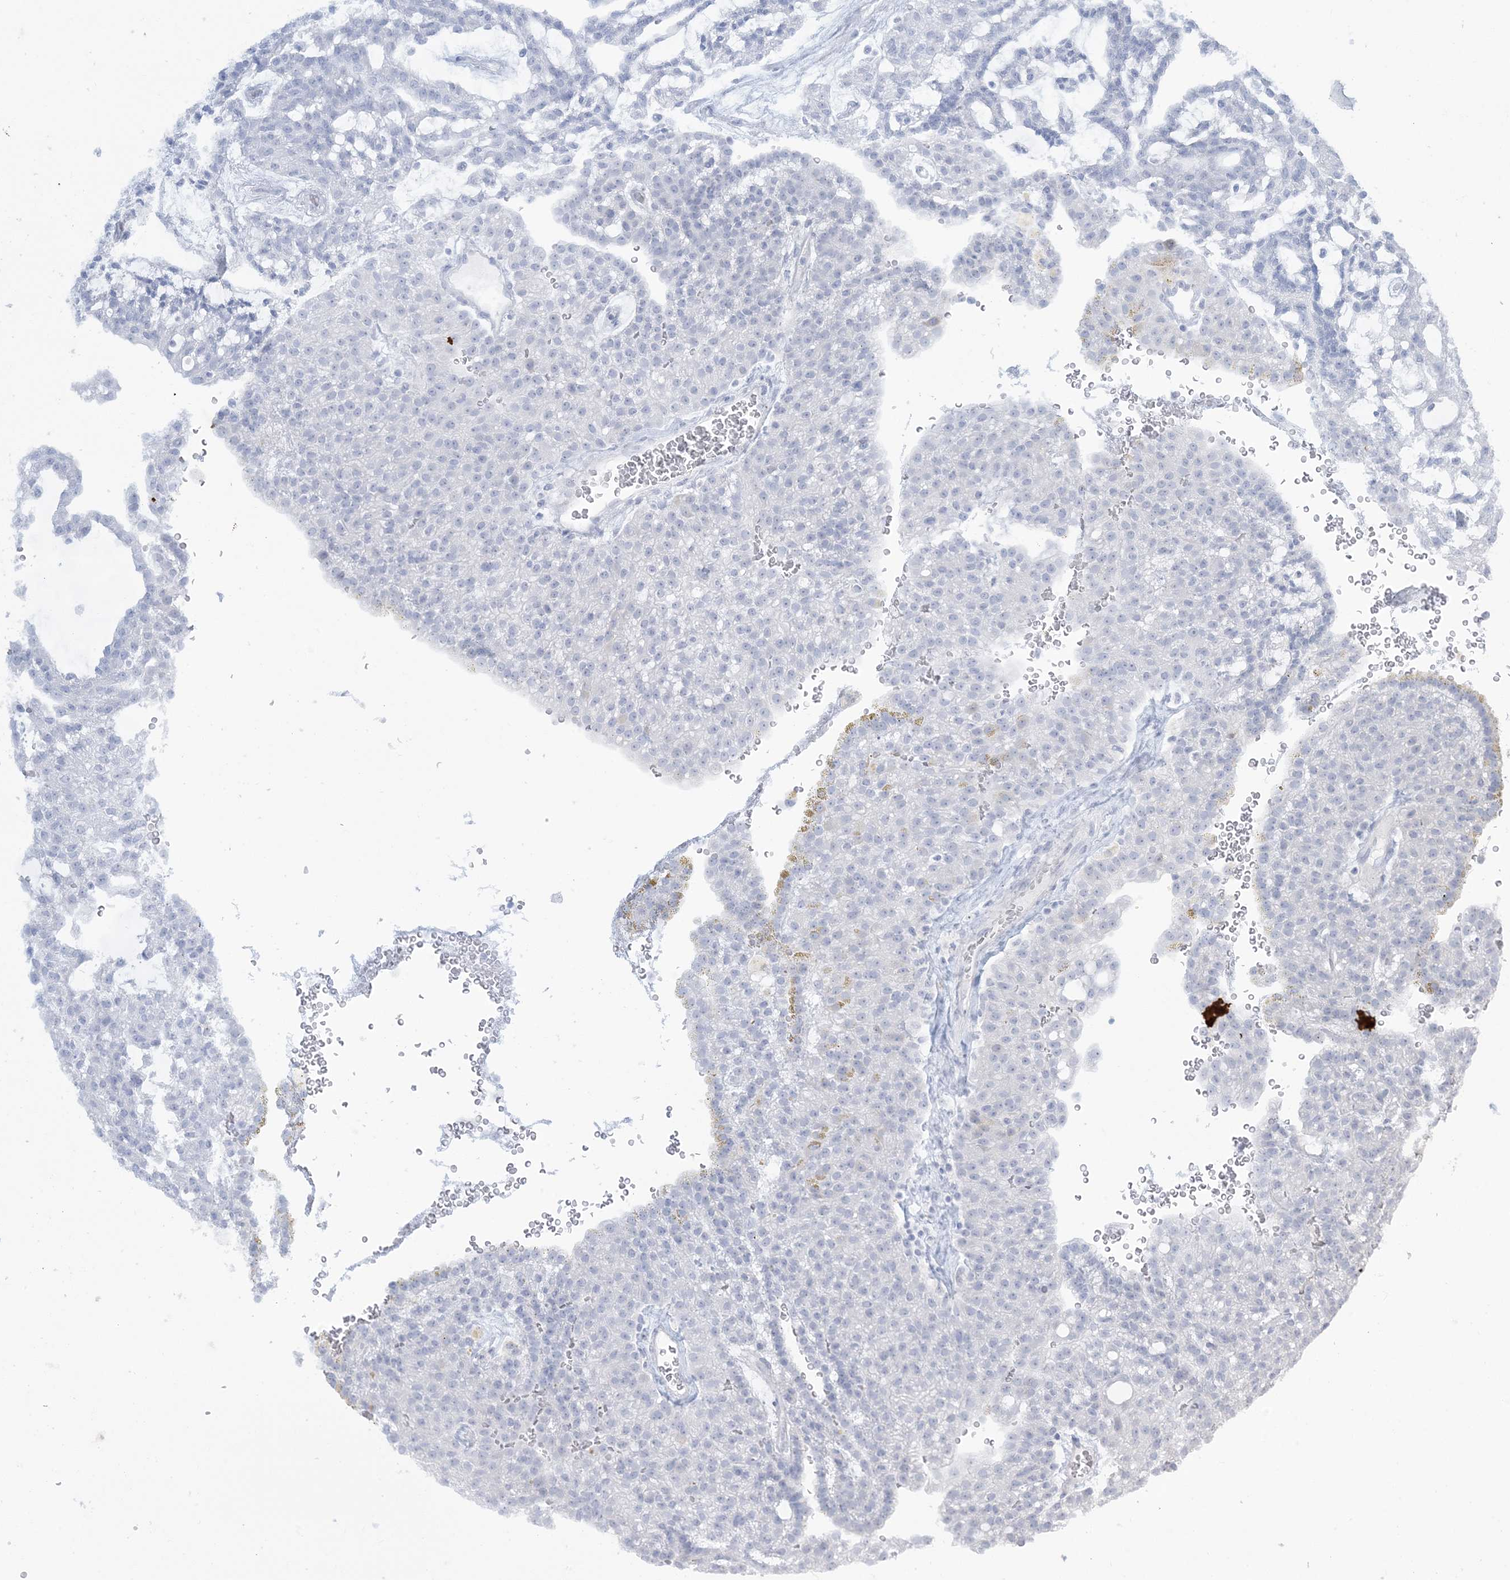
{"staining": {"intensity": "negative", "quantity": "none", "location": "none"}, "tissue": "renal cancer", "cell_type": "Tumor cells", "image_type": "cancer", "snomed": [{"axis": "morphology", "description": "Adenocarcinoma, NOS"}, {"axis": "topography", "description": "Kidney"}], "caption": "Tumor cells are negative for brown protein staining in renal cancer.", "gene": "AGXT", "patient": {"sex": "male", "age": 63}}